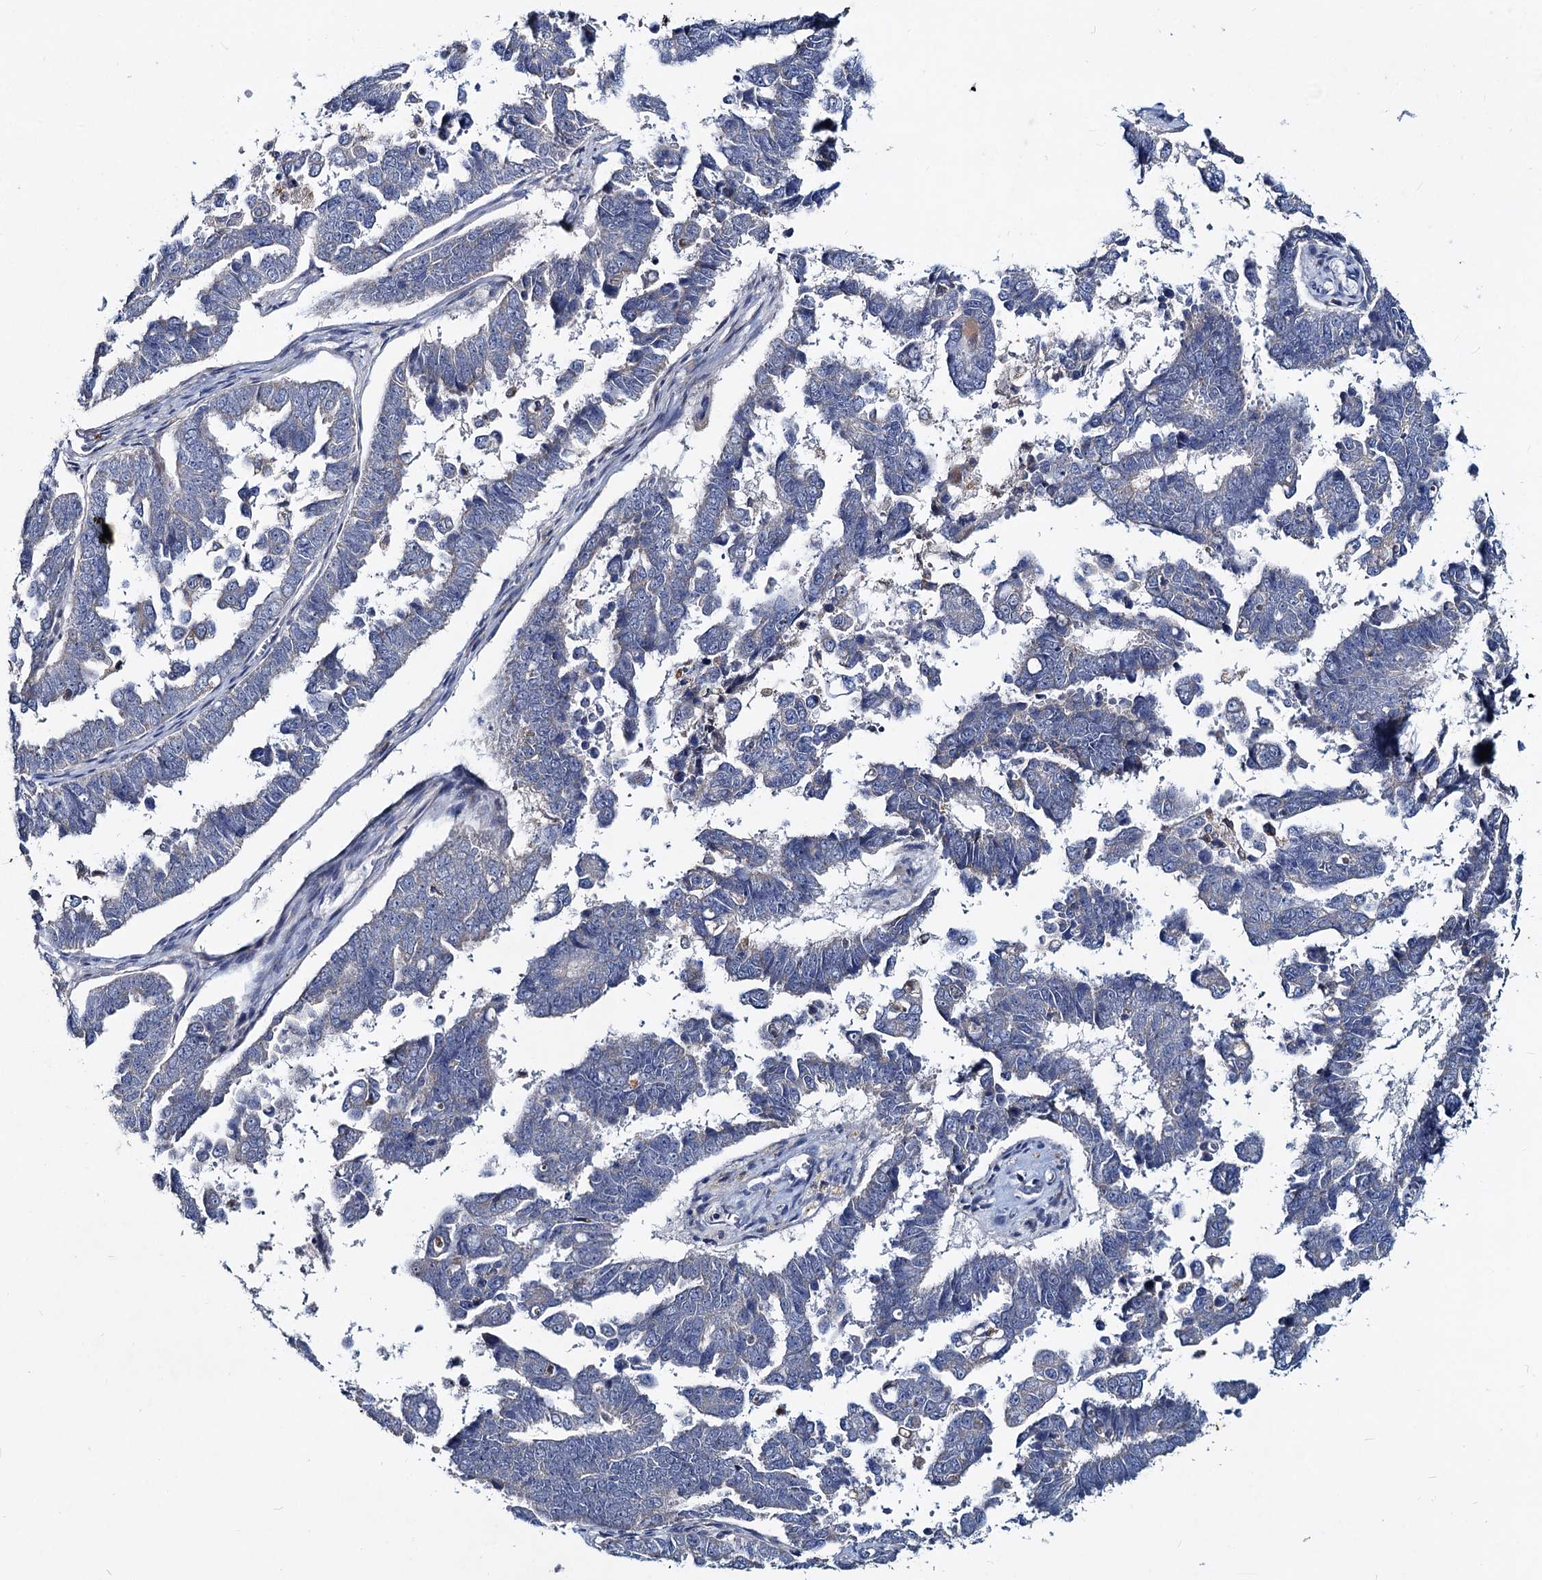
{"staining": {"intensity": "negative", "quantity": "none", "location": "none"}, "tissue": "endometrial cancer", "cell_type": "Tumor cells", "image_type": "cancer", "snomed": [{"axis": "morphology", "description": "Adenocarcinoma, NOS"}, {"axis": "topography", "description": "Endometrium"}], "caption": "Human endometrial adenocarcinoma stained for a protein using immunohistochemistry displays no staining in tumor cells.", "gene": "TMX2", "patient": {"sex": "female", "age": 75}}